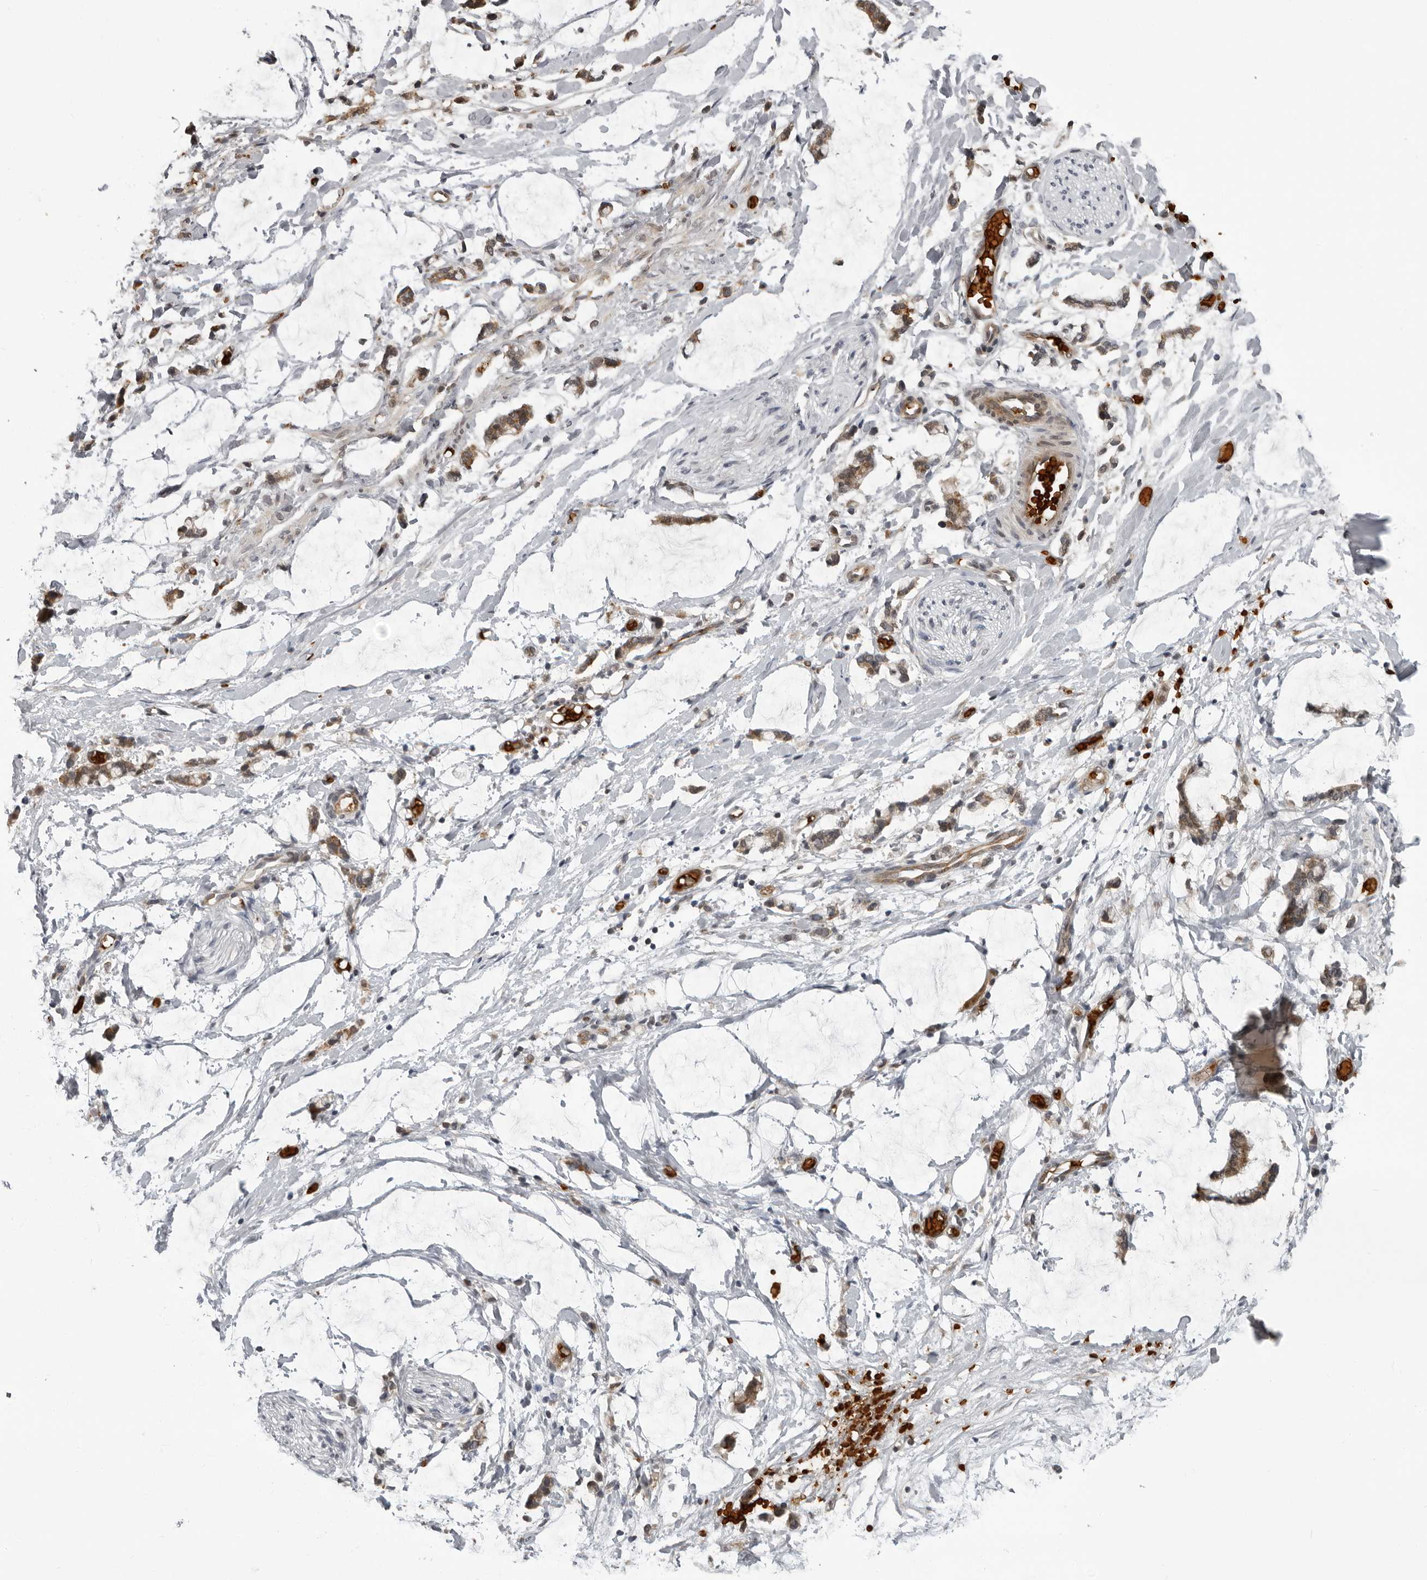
{"staining": {"intensity": "negative", "quantity": "none", "location": "none"}, "tissue": "adipose tissue", "cell_type": "Adipocytes", "image_type": "normal", "snomed": [{"axis": "morphology", "description": "Normal tissue, NOS"}, {"axis": "morphology", "description": "Adenocarcinoma, NOS"}, {"axis": "topography", "description": "Colon"}, {"axis": "topography", "description": "Peripheral nerve tissue"}], "caption": "Protein analysis of benign adipose tissue exhibits no significant staining in adipocytes. The staining was performed using DAB to visualize the protein expression in brown, while the nuclei were stained in blue with hematoxylin (Magnification: 20x).", "gene": "THOP1", "patient": {"sex": "male", "age": 14}}